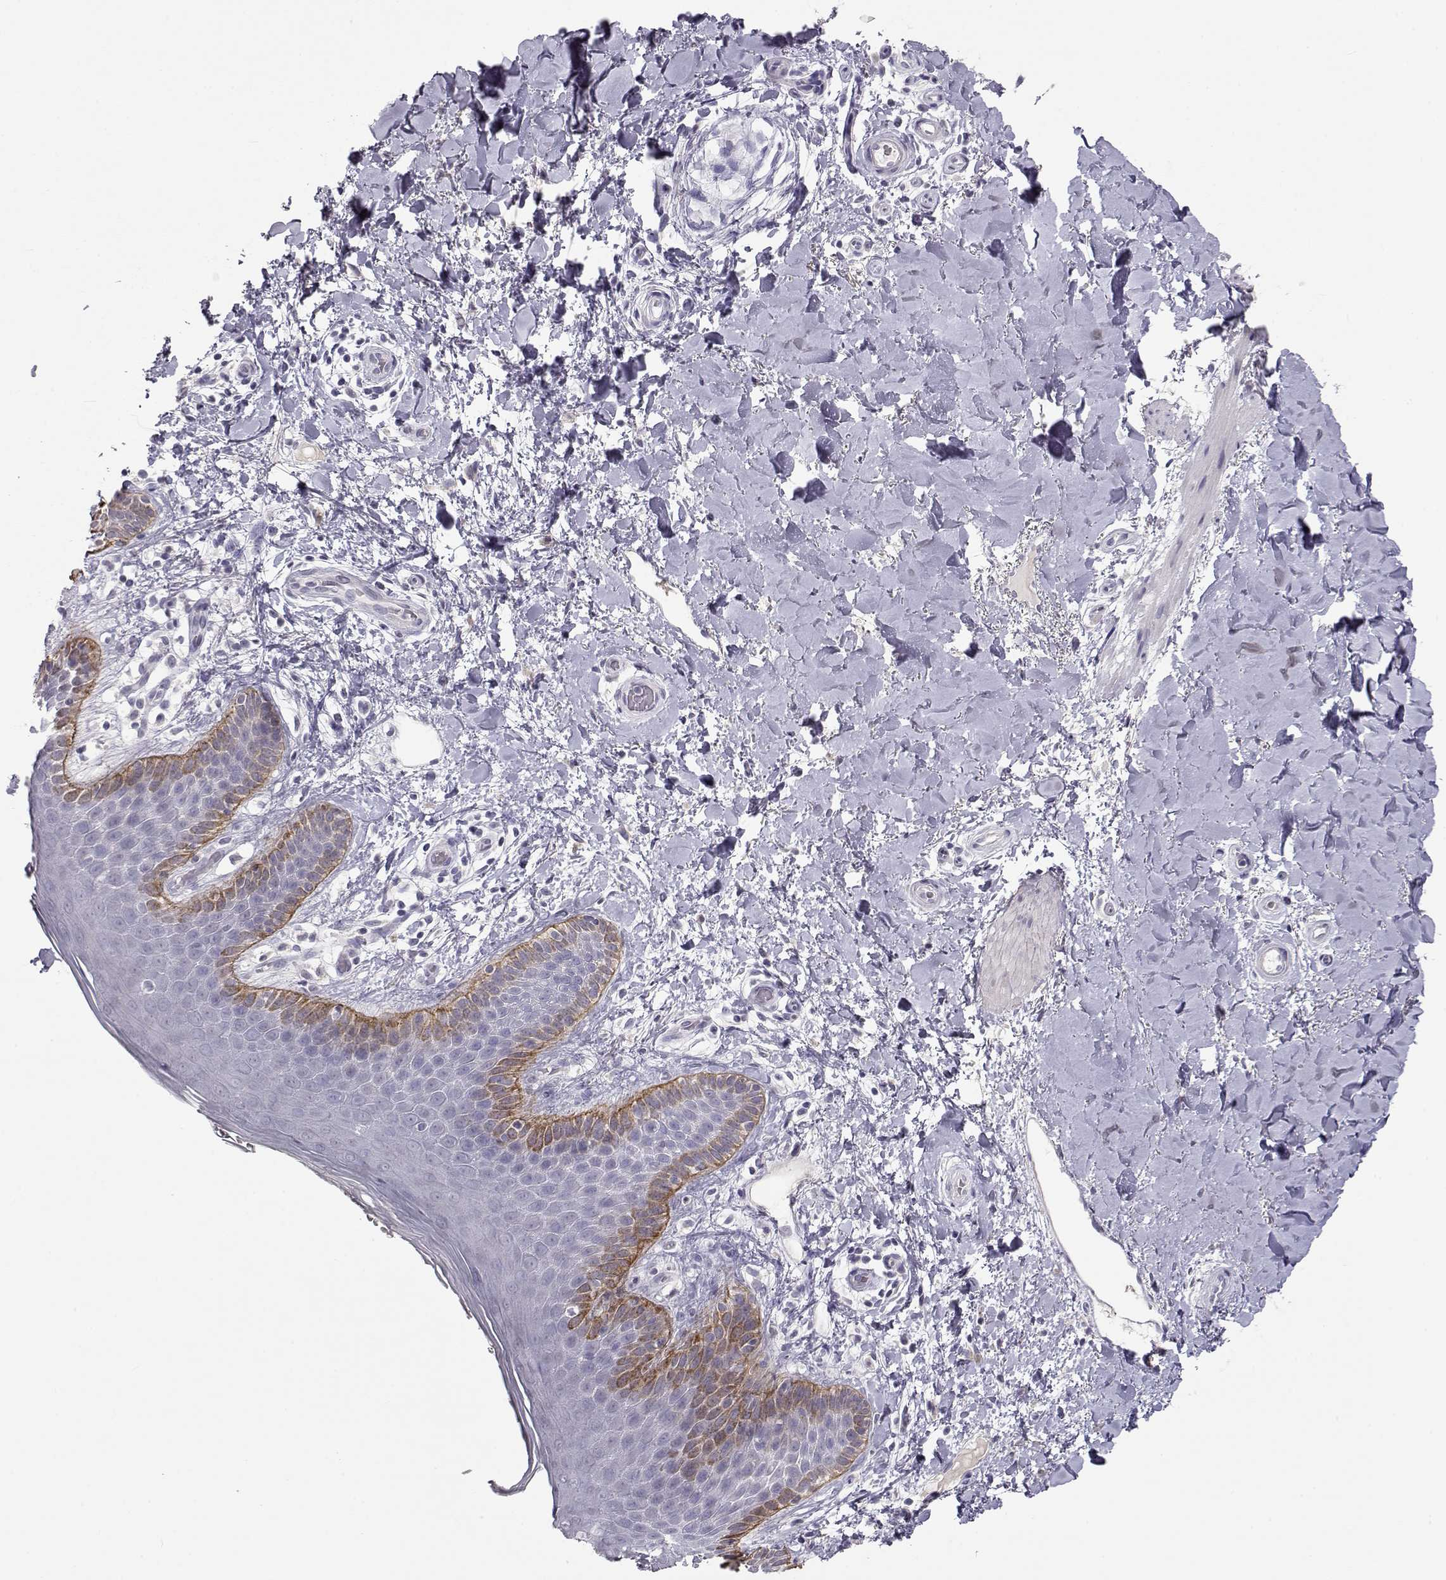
{"staining": {"intensity": "strong", "quantity": "<25%", "location": "cytoplasmic/membranous"}, "tissue": "skin", "cell_type": "Epidermal cells", "image_type": "normal", "snomed": [{"axis": "morphology", "description": "Normal tissue, NOS"}, {"axis": "topography", "description": "Anal"}], "caption": "Human skin stained with a brown dye reveals strong cytoplasmic/membranous positive staining in about <25% of epidermal cells.", "gene": "LAMB3", "patient": {"sex": "male", "age": 36}}